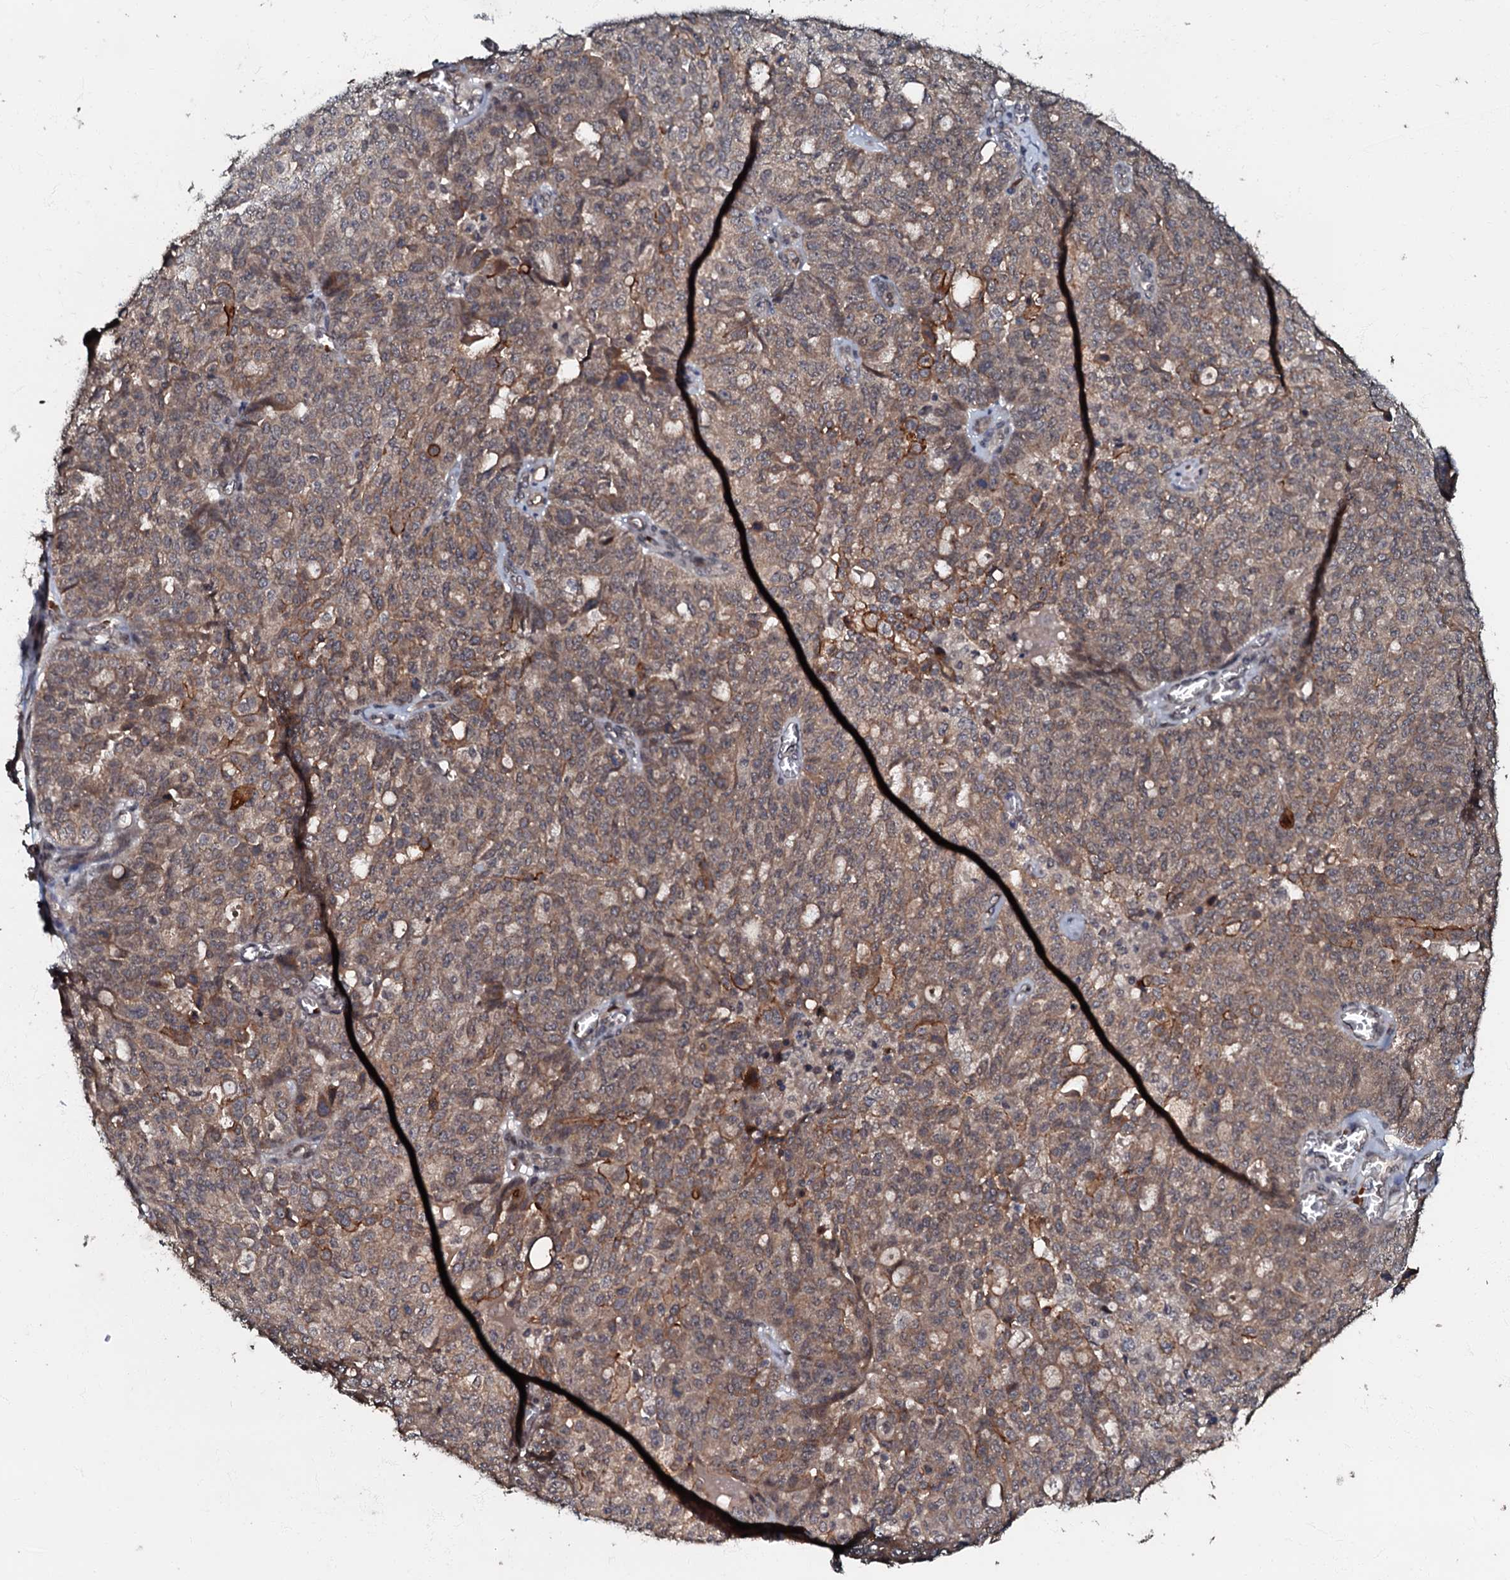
{"staining": {"intensity": "moderate", "quantity": ">75%", "location": "cytoplasmic/membranous"}, "tissue": "ovarian cancer", "cell_type": "Tumor cells", "image_type": "cancer", "snomed": [{"axis": "morphology", "description": "Cystadenocarcinoma, serous, NOS"}, {"axis": "topography", "description": "Soft tissue"}, {"axis": "topography", "description": "Ovary"}], "caption": "IHC micrograph of neoplastic tissue: ovarian cancer stained using IHC shows medium levels of moderate protein expression localized specifically in the cytoplasmic/membranous of tumor cells, appearing as a cytoplasmic/membranous brown color.", "gene": "MANSC4", "patient": {"sex": "female", "age": 57}}